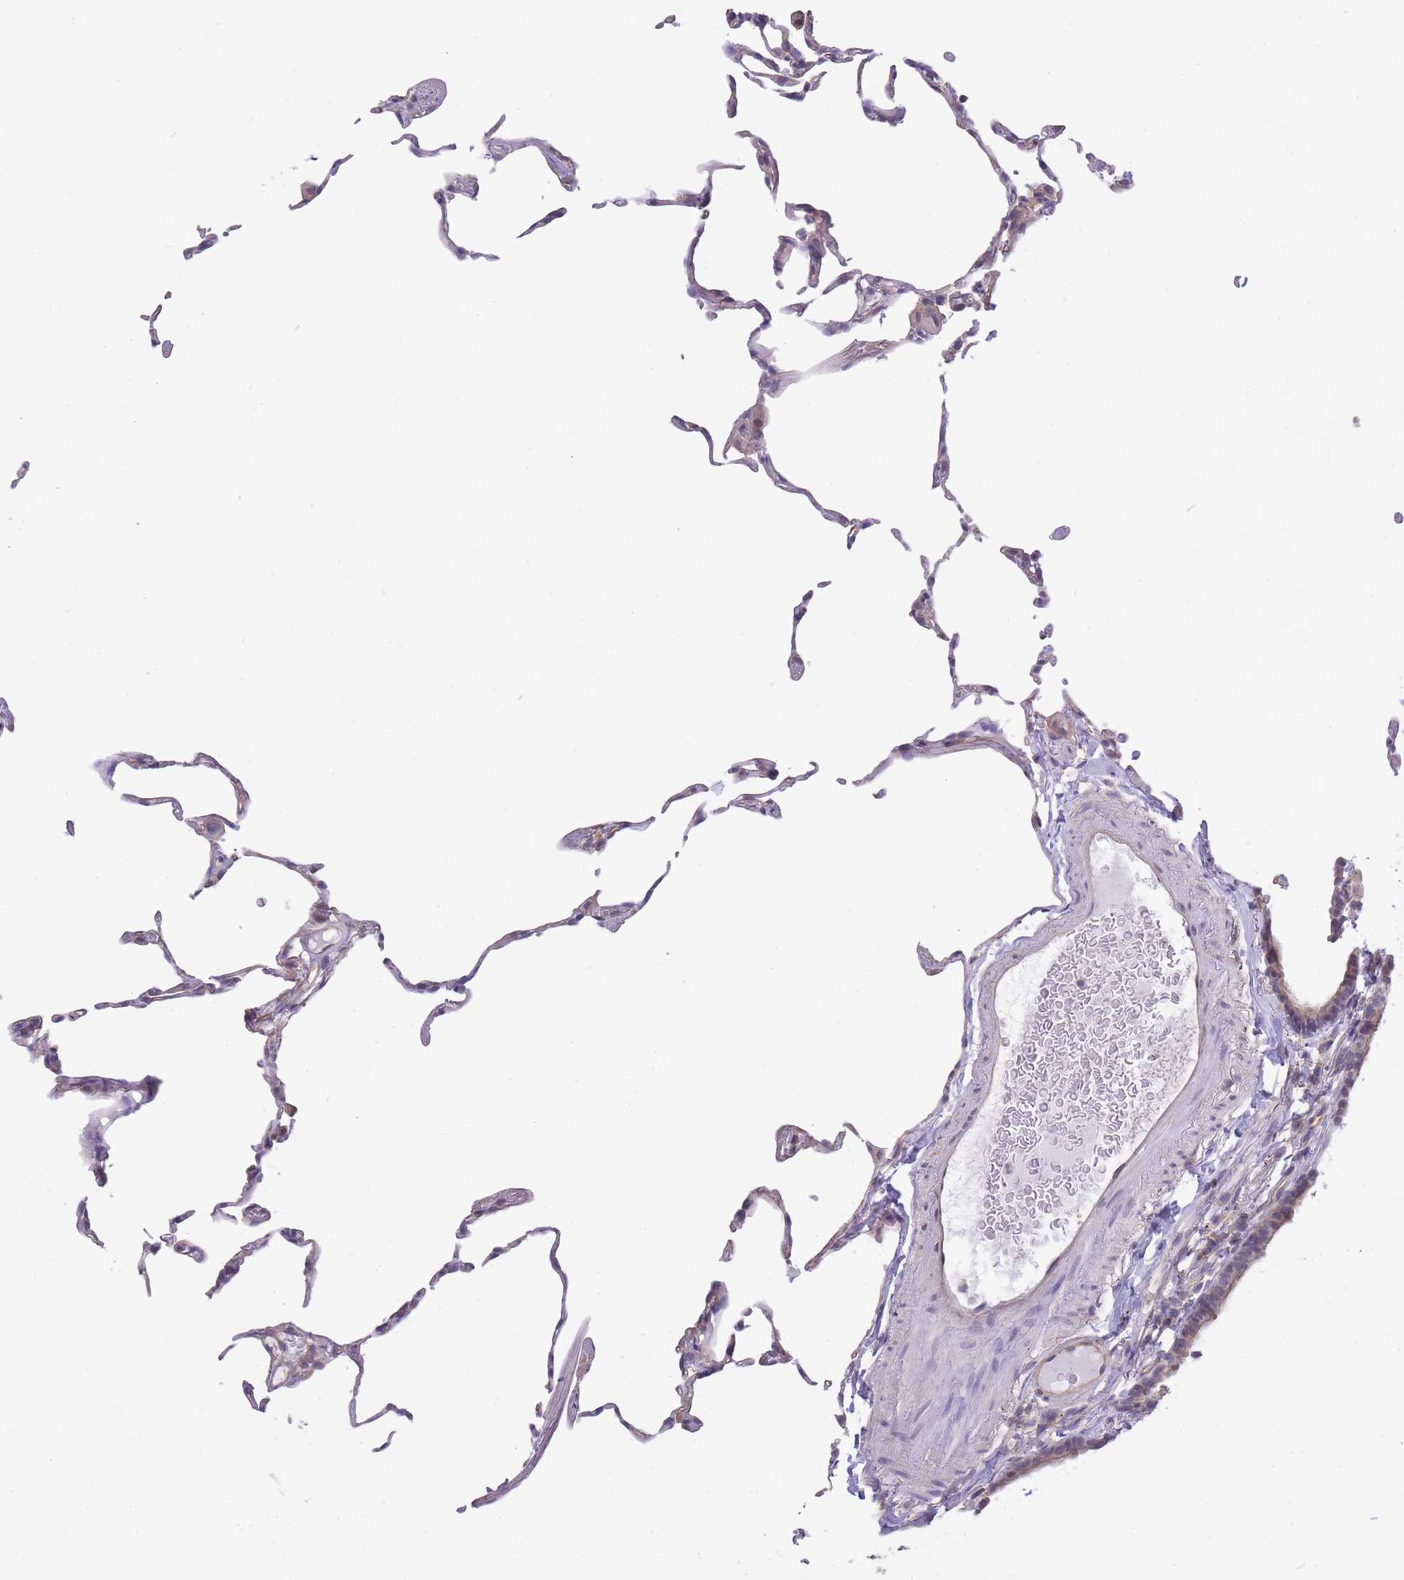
{"staining": {"intensity": "weak", "quantity": "<25%", "location": "cytoplasmic/membranous"}, "tissue": "lung", "cell_type": "Alveolar cells", "image_type": "normal", "snomed": [{"axis": "morphology", "description": "Normal tissue, NOS"}, {"axis": "topography", "description": "Lung"}], "caption": "Human lung stained for a protein using immunohistochemistry (IHC) reveals no positivity in alveolar cells.", "gene": "C19orf25", "patient": {"sex": "female", "age": 57}}